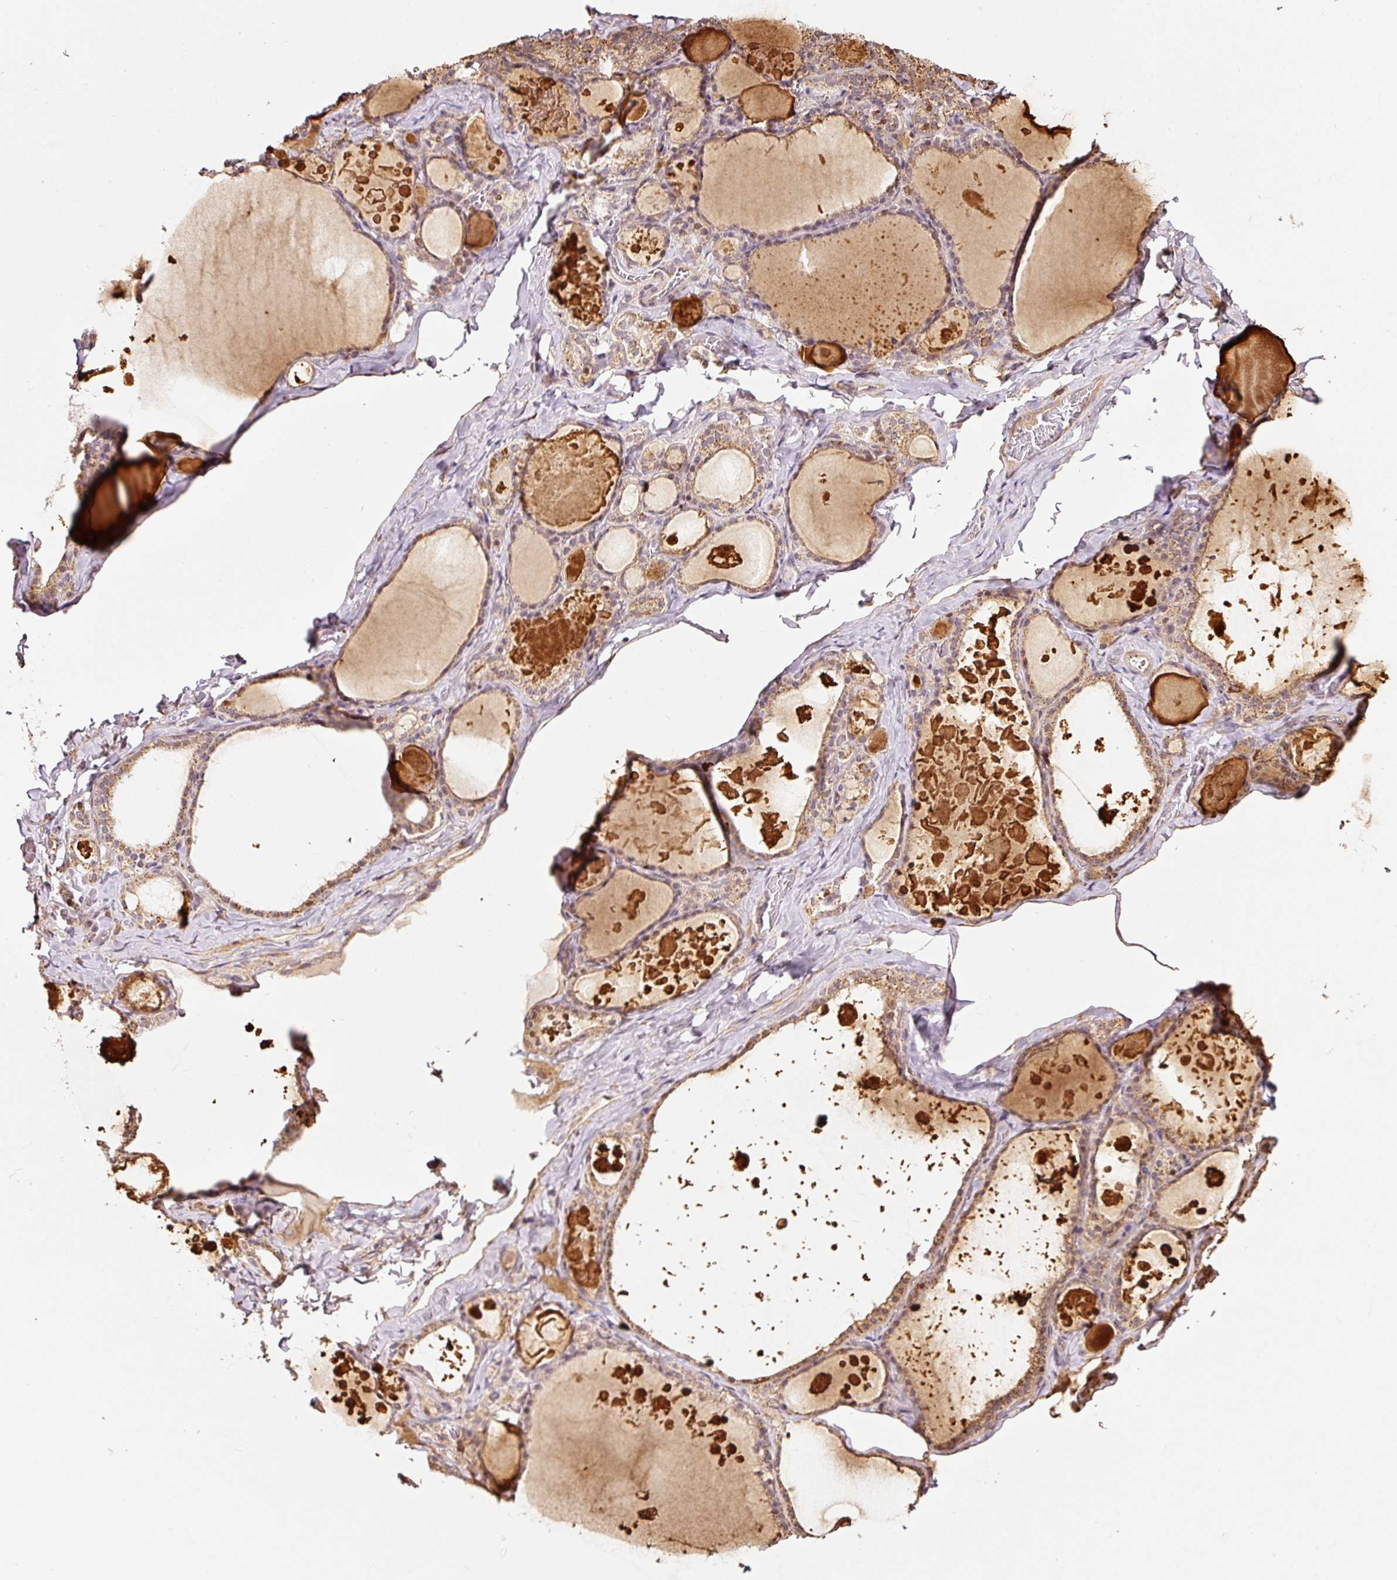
{"staining": {"intensity": "moderate", "quantity": "25%-75%", "location": "cytoplasmic/membranous"}, "tissue": "thyroid gland", "cell_type": "Glandular cells", "image_type": "normal", "snomed": [{"axis": "morphology", "description": "Normal tissue, NOS"}, {"axis": "topography", "description": "Thyroid gland"}], "caption": "Protein staining of normal thyroid gland displays moderate cytoplasmic/membranous staining in approximately 25%-75% of glandular cells. (brown staining indicates protein expression, while blue staining denotes nuclei).", "gene": "ETF1", "patient": {"sex": "male", "age": 56}}